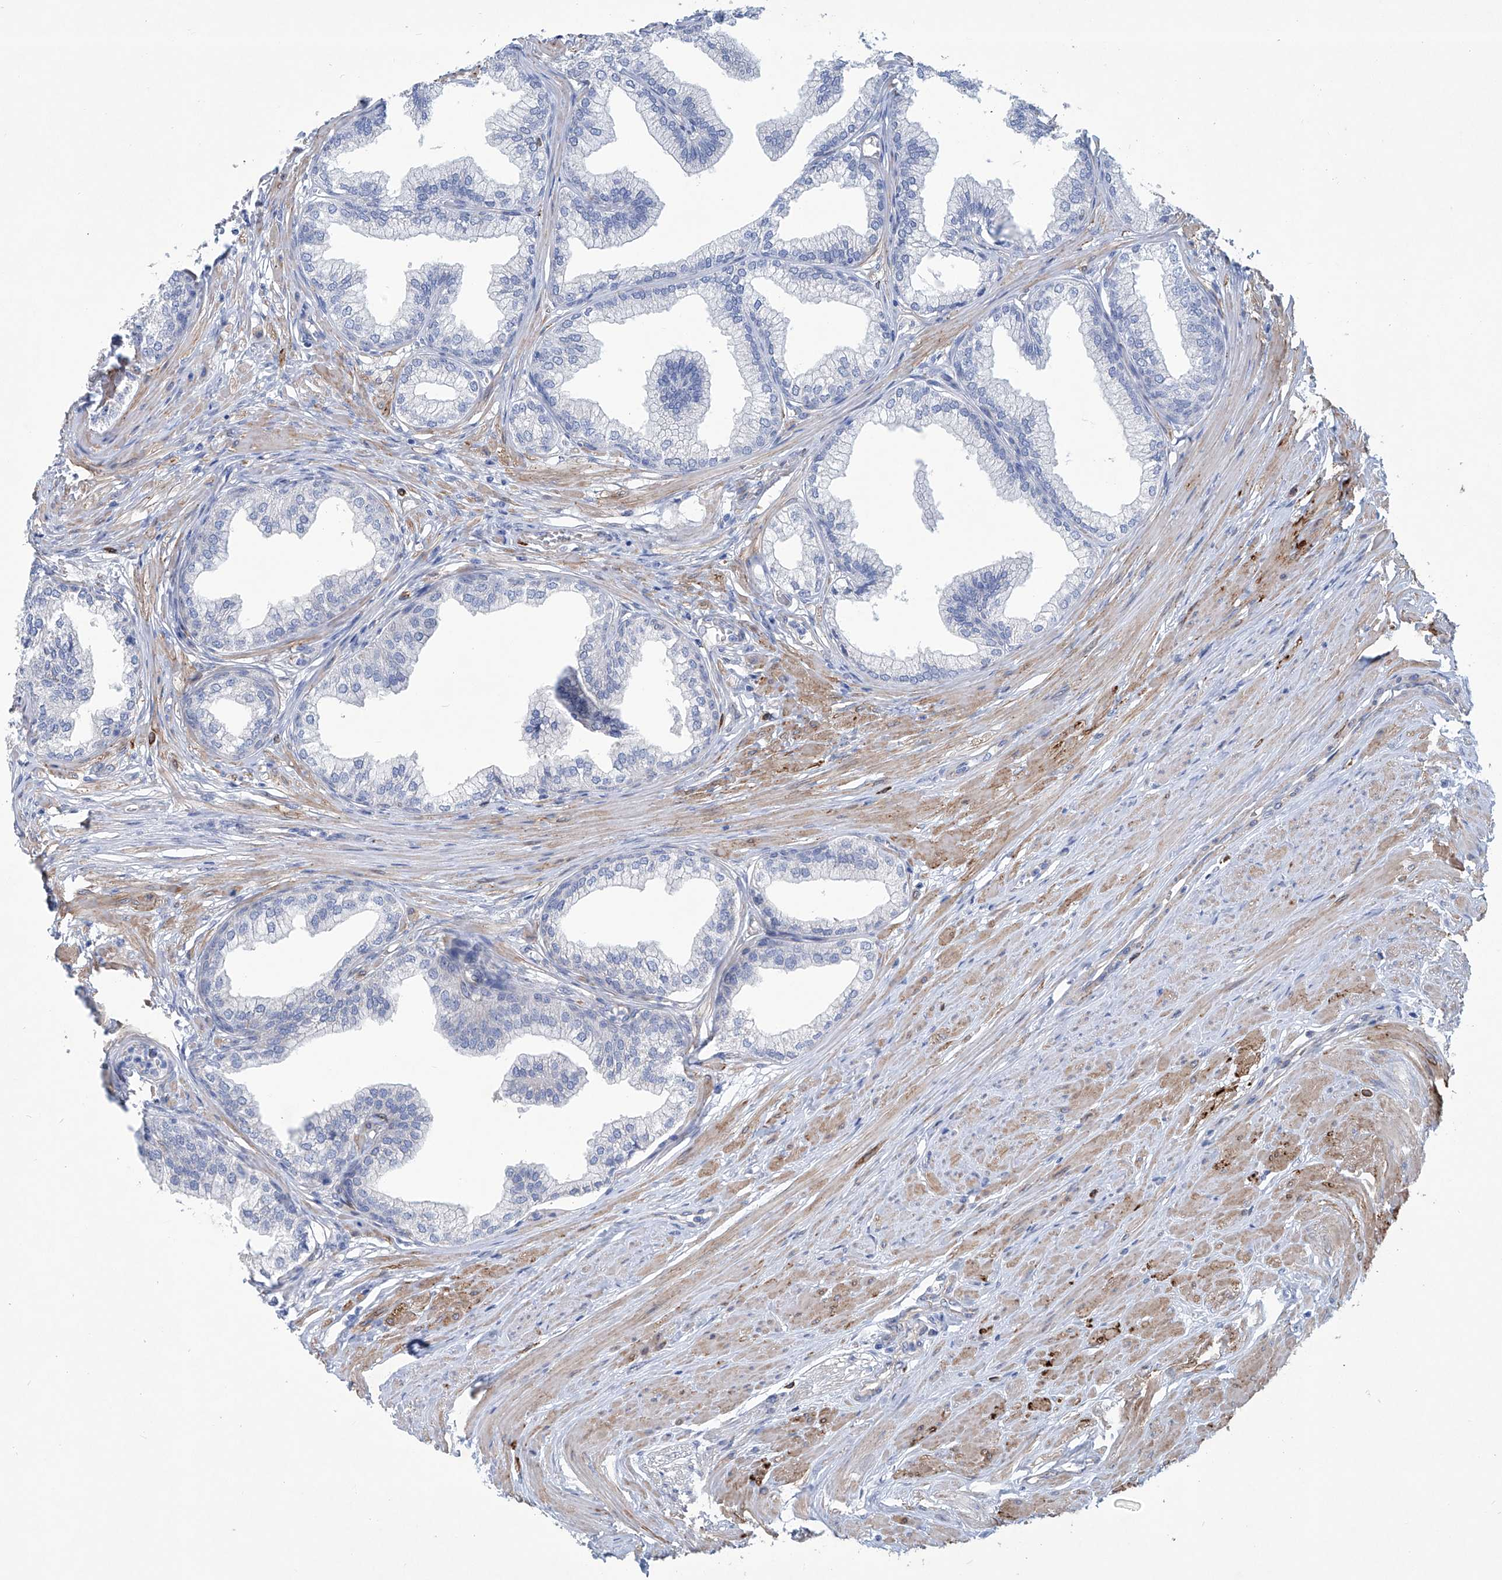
{"staining": {"intensity": "negative", "quantity": "none", "location": "none"}, "tissue": "prostate", "cell_type": "Glandular cells", "image_type": "normal", "snomed": [{"axis": "morphology", "description": "Normal tissue, NOS"}, {"axis": "morphology", "description": "Urothelial carcinoma, Low grade"}, {"axis": "topography", "description": "Urinary bladder"}, {"axis": "topography", "description": "Prostate"}], "caption": "This is an immunohistochemistry (IHC) histopathology image of unremarkable human prostate. There is no expression in glandular cells.", "gene": "TNN", "patient": {"sex": "male", "age": 60}}